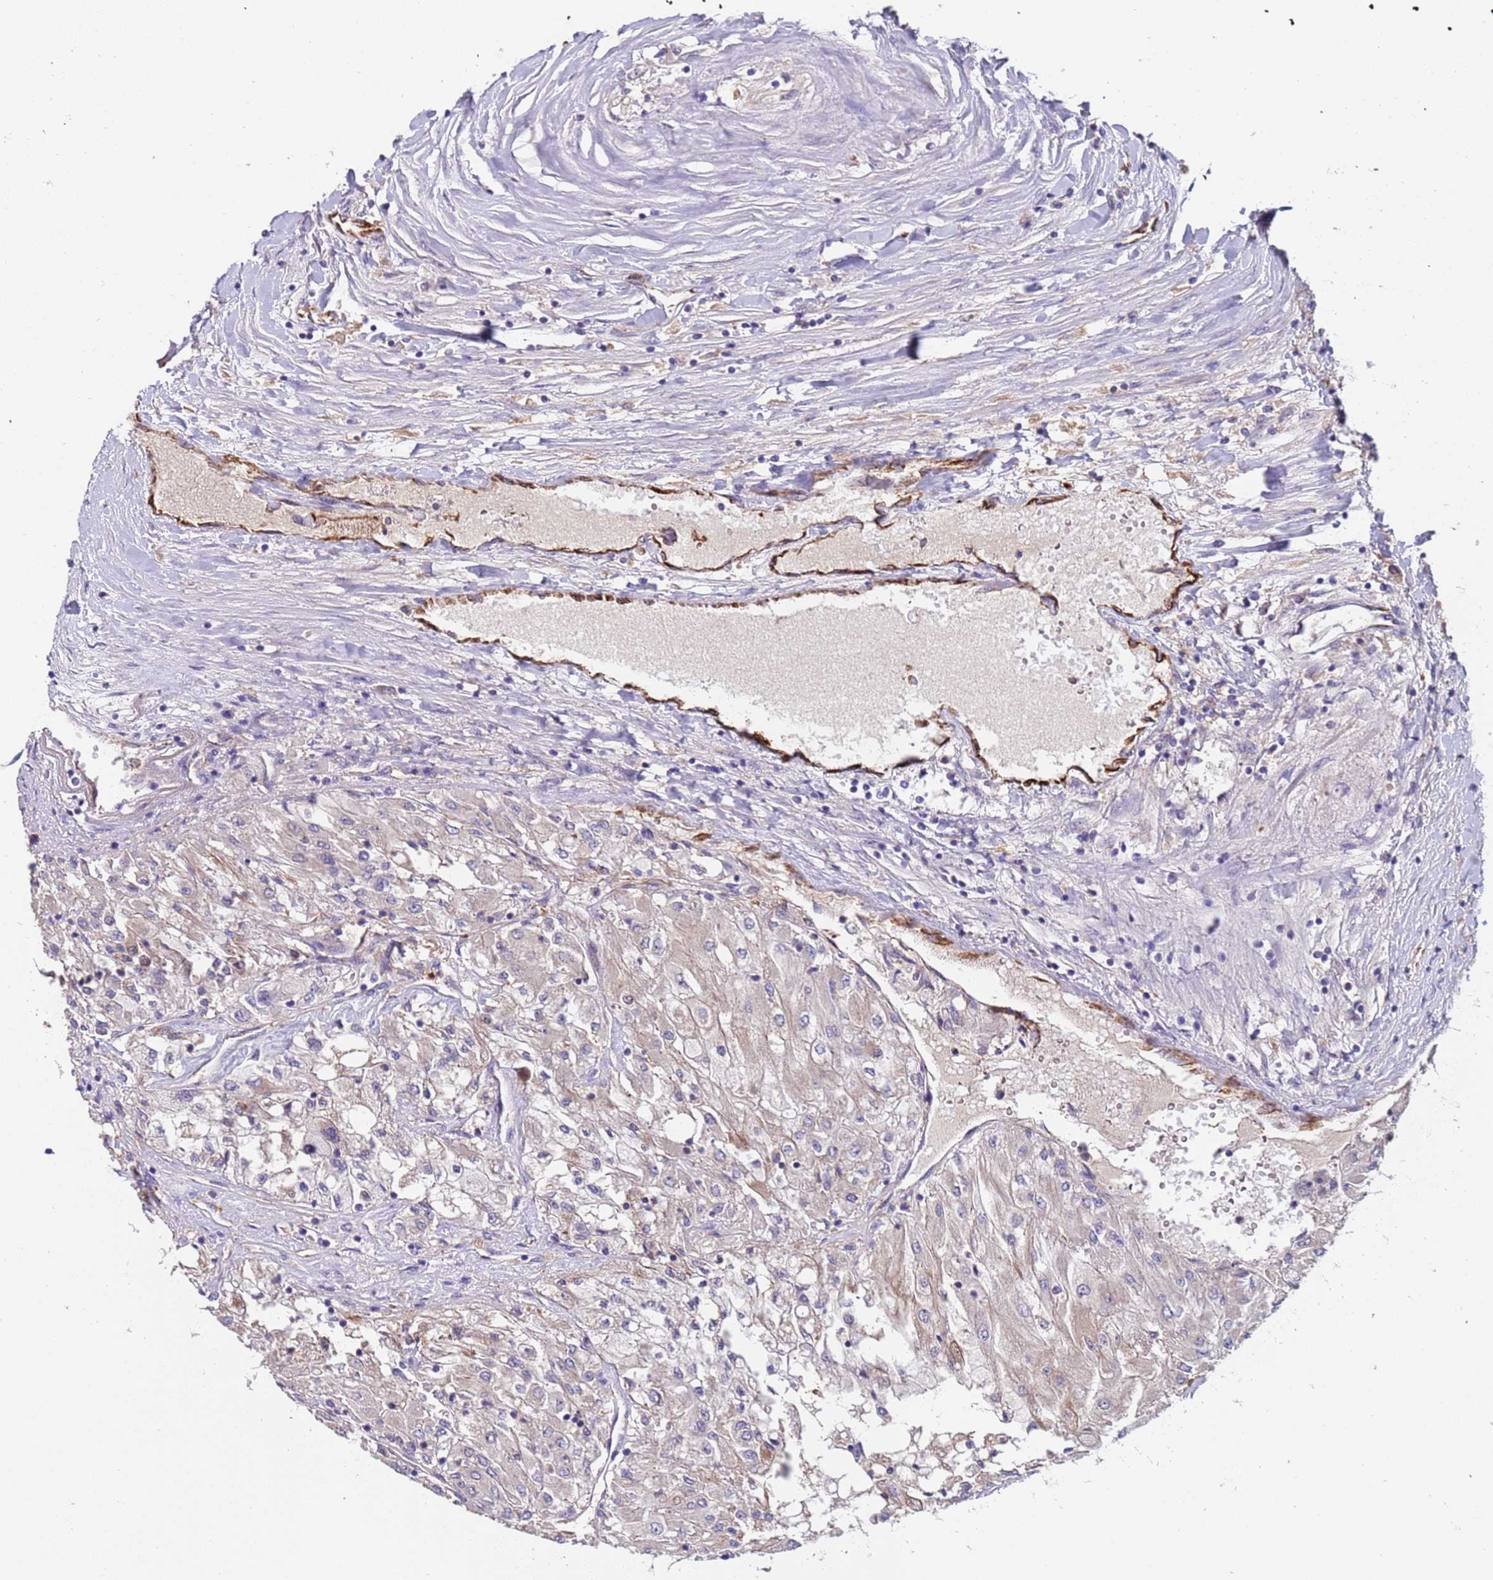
{"staining": {"intensity": "weak", "quantity": "<25%", "location": "cytoplasmic/membranous"}, "tissue": "renal cancer", "cell_type": "Tumor cells", "image_type": "cancer", "snomed": [{"axis": "morphology", "description": "Adenocarcinoma, NOS"}, {"axis": "topography", "description": "Kidney"}], "caption": "A photomicrograph of renal adenocarcinoma stained for a protein exhibits no brown staining in tumor cells. Nuclei are stained in blue.", "gene": "ZNF248", "patient": {"sex": "male", "age": 80}}